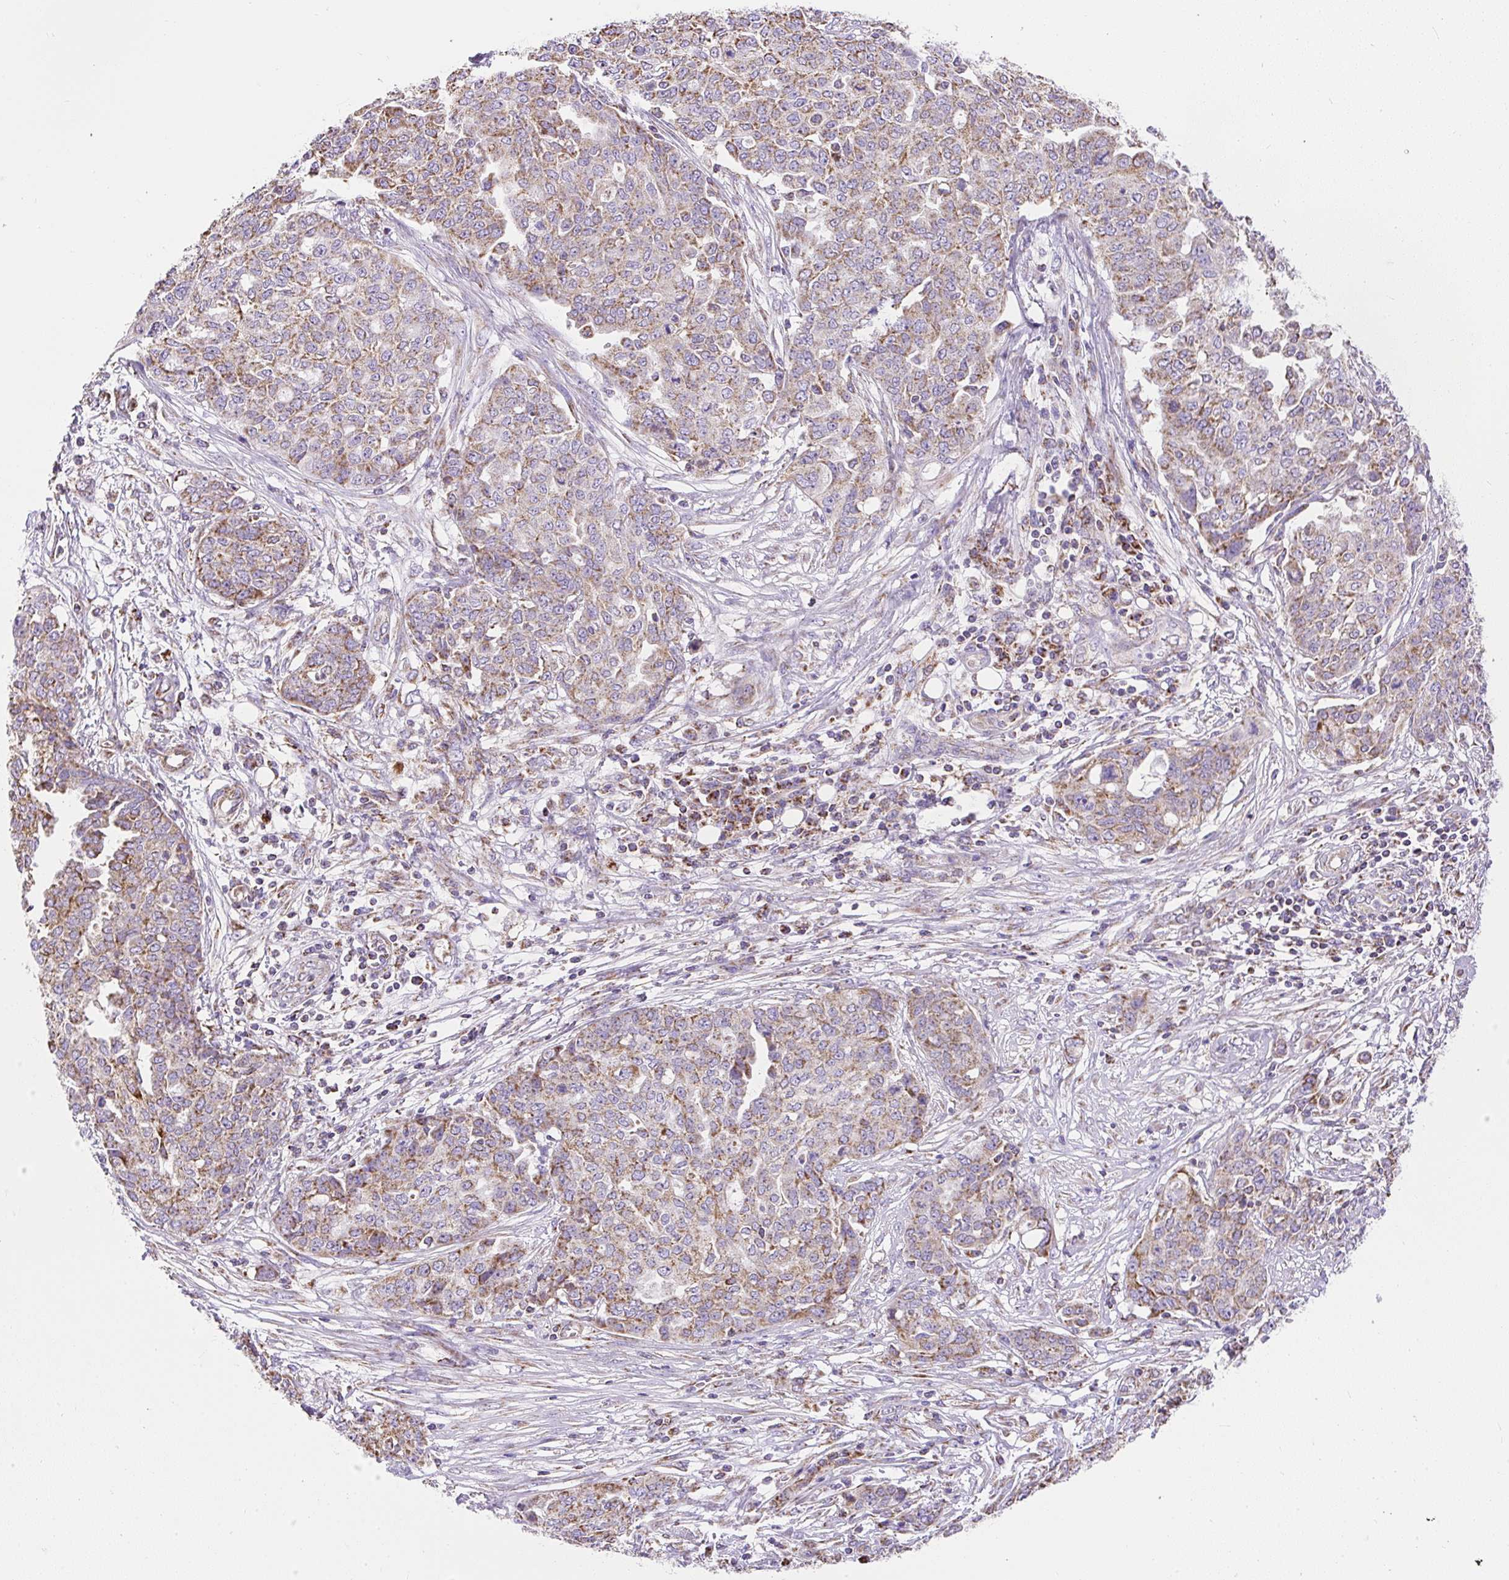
{"staining": {"intensity": "weak", "quantity": ">75%", "location": "cytoplasmic/membranous"}, "tissue": "ovarian cancer", "cell_type": "Tumor cells", "image_type": "cancer", "snomed": [{"axis": "morphology", "description": "Cystadenocarcinoma, serous, NOS"}, {"axis": "topography", "description": "Soft tissue"}, {"axis": "topography", "description": "Ovary"}], "caption": "An image of ovarian serous cystadenocarcinoma stained for a protein displays weak cytoplasmic/membranous brown staining in tumor cells.", "gene": "DAAM2", "patient": {"sex": "female", "age": 57}}